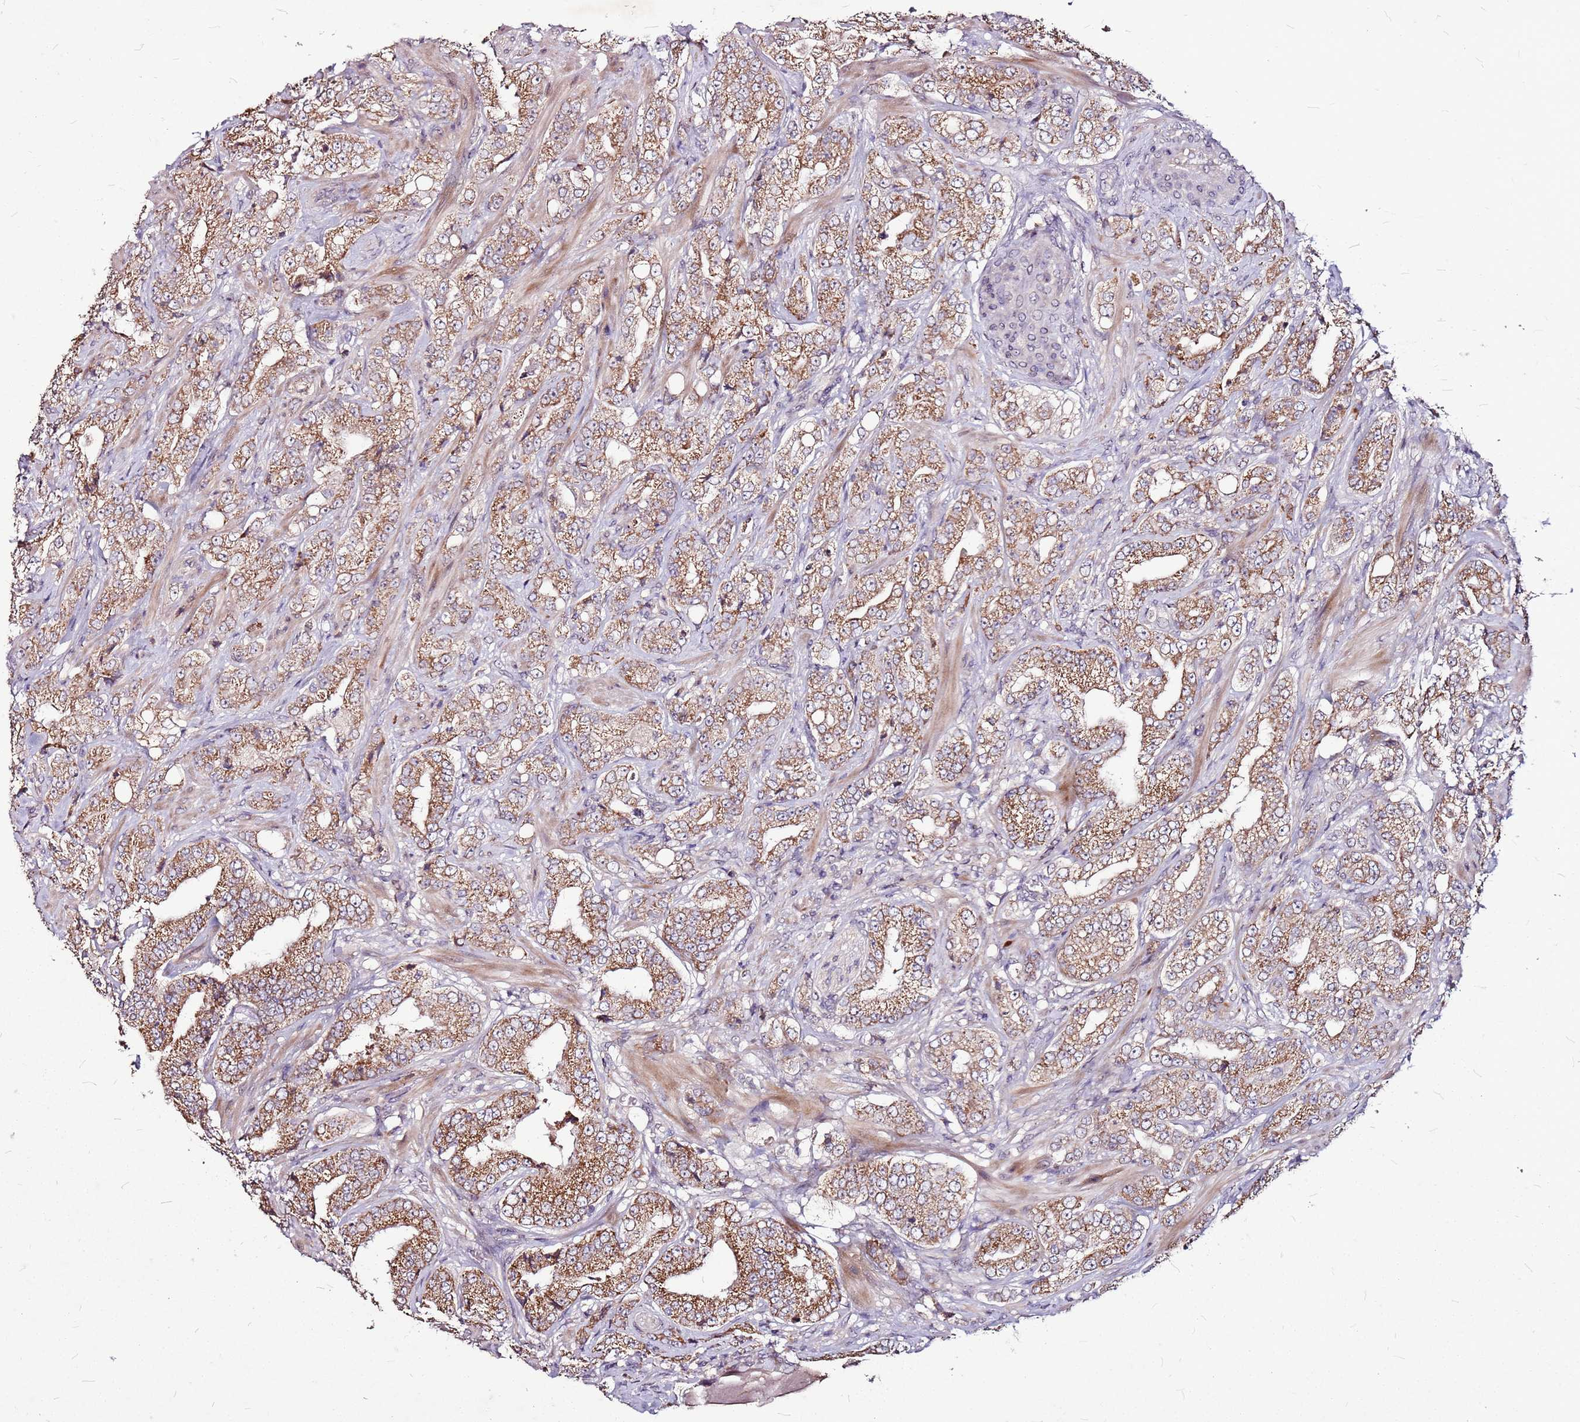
{"staining": {"intensity": "moderate", "quantity": ">75%", "location": "cytoplasmic/membranous"}, "tissue": "prostate cancer", "cell_type": "Tumor cells", "image_type": "cancer", "snomed": [{"axis": "morphology", "description": "Adenocarcinoma, Low grade"}, {"axis": "topography", "description": "Prostate"}], "caption": "Immunohistochemical staining of prostate cancer (low-grade adenocarcinoma) exhibits medium levels of moderate cytoplasmic/membranous protein staining in approximately >75% of tumor cells. The staining was performed using DAB, with brown indicating positive protein expression. Nuclei are stained blue with hematoxylin.", "gene": "DCDC2C", "patient": {"sex": "male", "age": 67}}